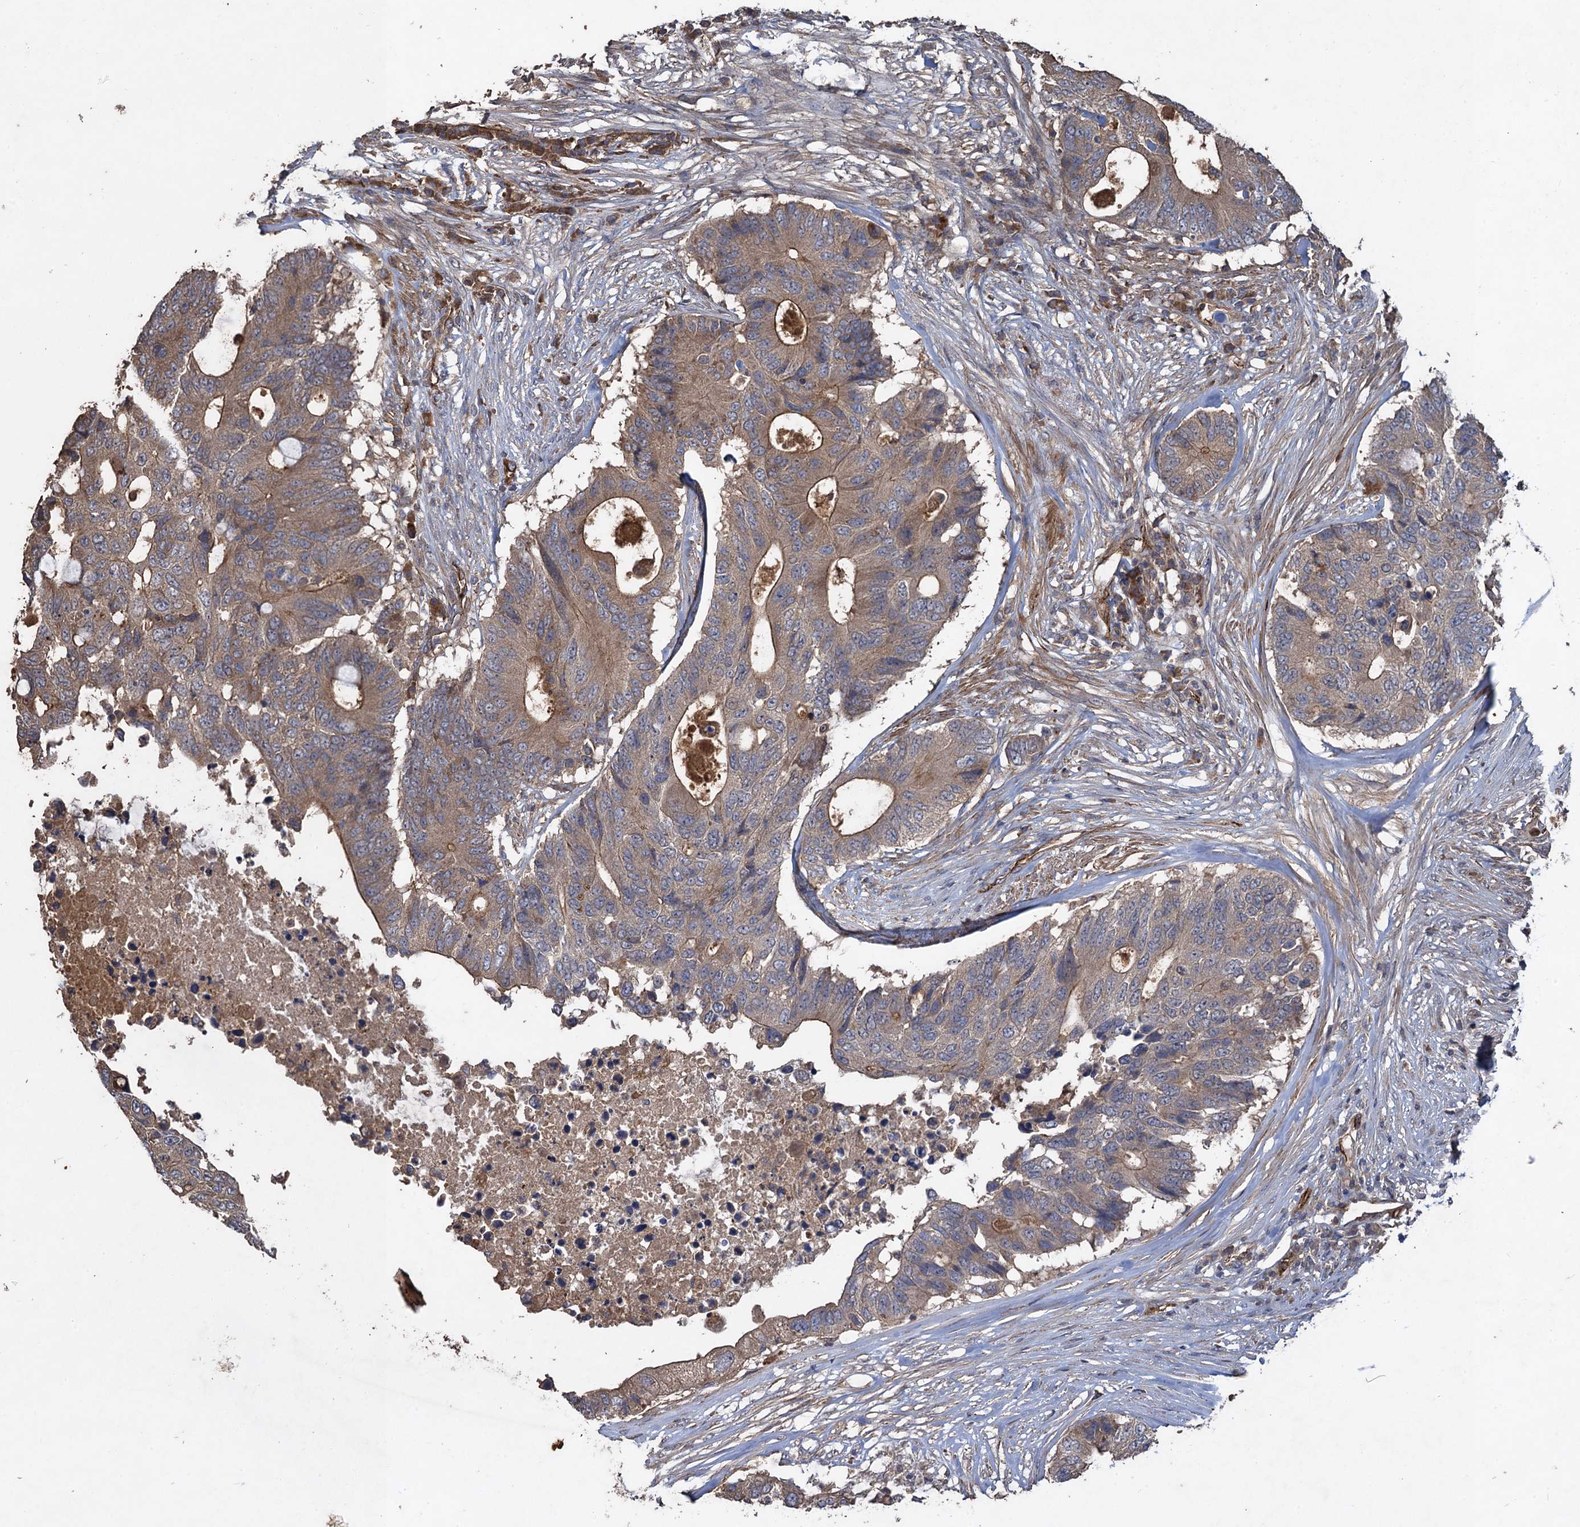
{"staining": {"intensity": "moderate", "quantity": ">75%", "location": "cytoplasmic/membranous"}, "tissue": "colorectal cancer", "cell_type": "Tumor cells", "image_type": "cancer", "snomed": [{"axis": "morphology", "description": "Adenocarcinoma, NOS"}, {"axis": "topography", "description": "Colon"}], "caption": "This histopathology image exhibits immunohistochemistry (IHC) staining of human colorectal adenocarcinoma, with medium moderate cytoplasmic/membranous expression in approximately >75% of tumor cells.", "gene": "TXNDC11", "patient": {"sex": "male", "age": 71}}